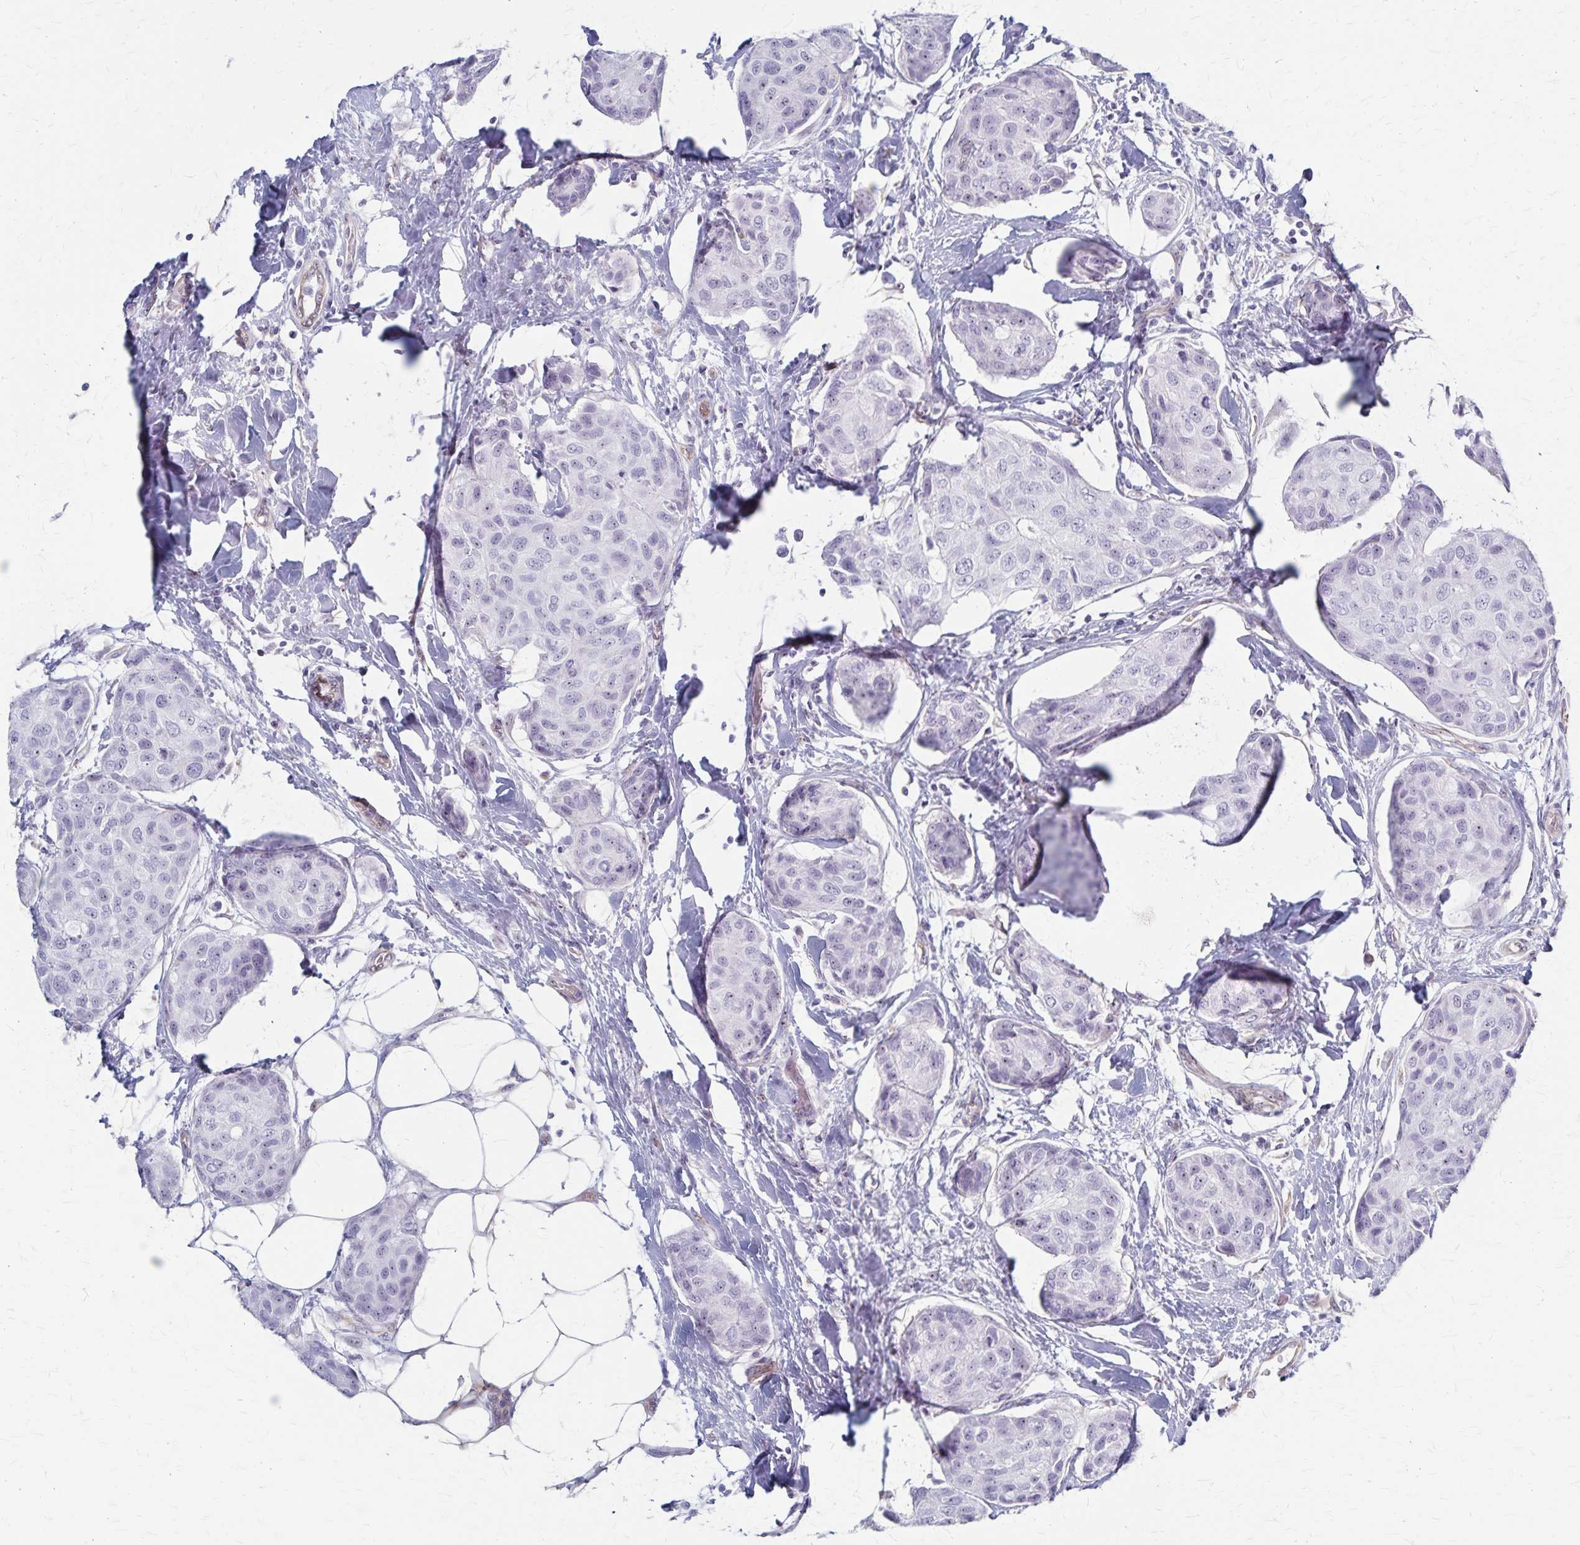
{"staining": {"intensity": "negative", "quantity": "none", "location": "none"}, "tissue": "breast cancer", "cell_type": "Tumor cells", "image_type": "cancer", "snomed": [{"axis": "morphology", "description": "Duct carcinoma"}, {"axis": "topography", "description": "Breast"}], "caption": "An image of breast cancer (intraductal carcinoma) stained for a protein displays no brown staining in tumor cells.", "gene": "DLK2", "patient": {"sex": "female", "age": 80}}